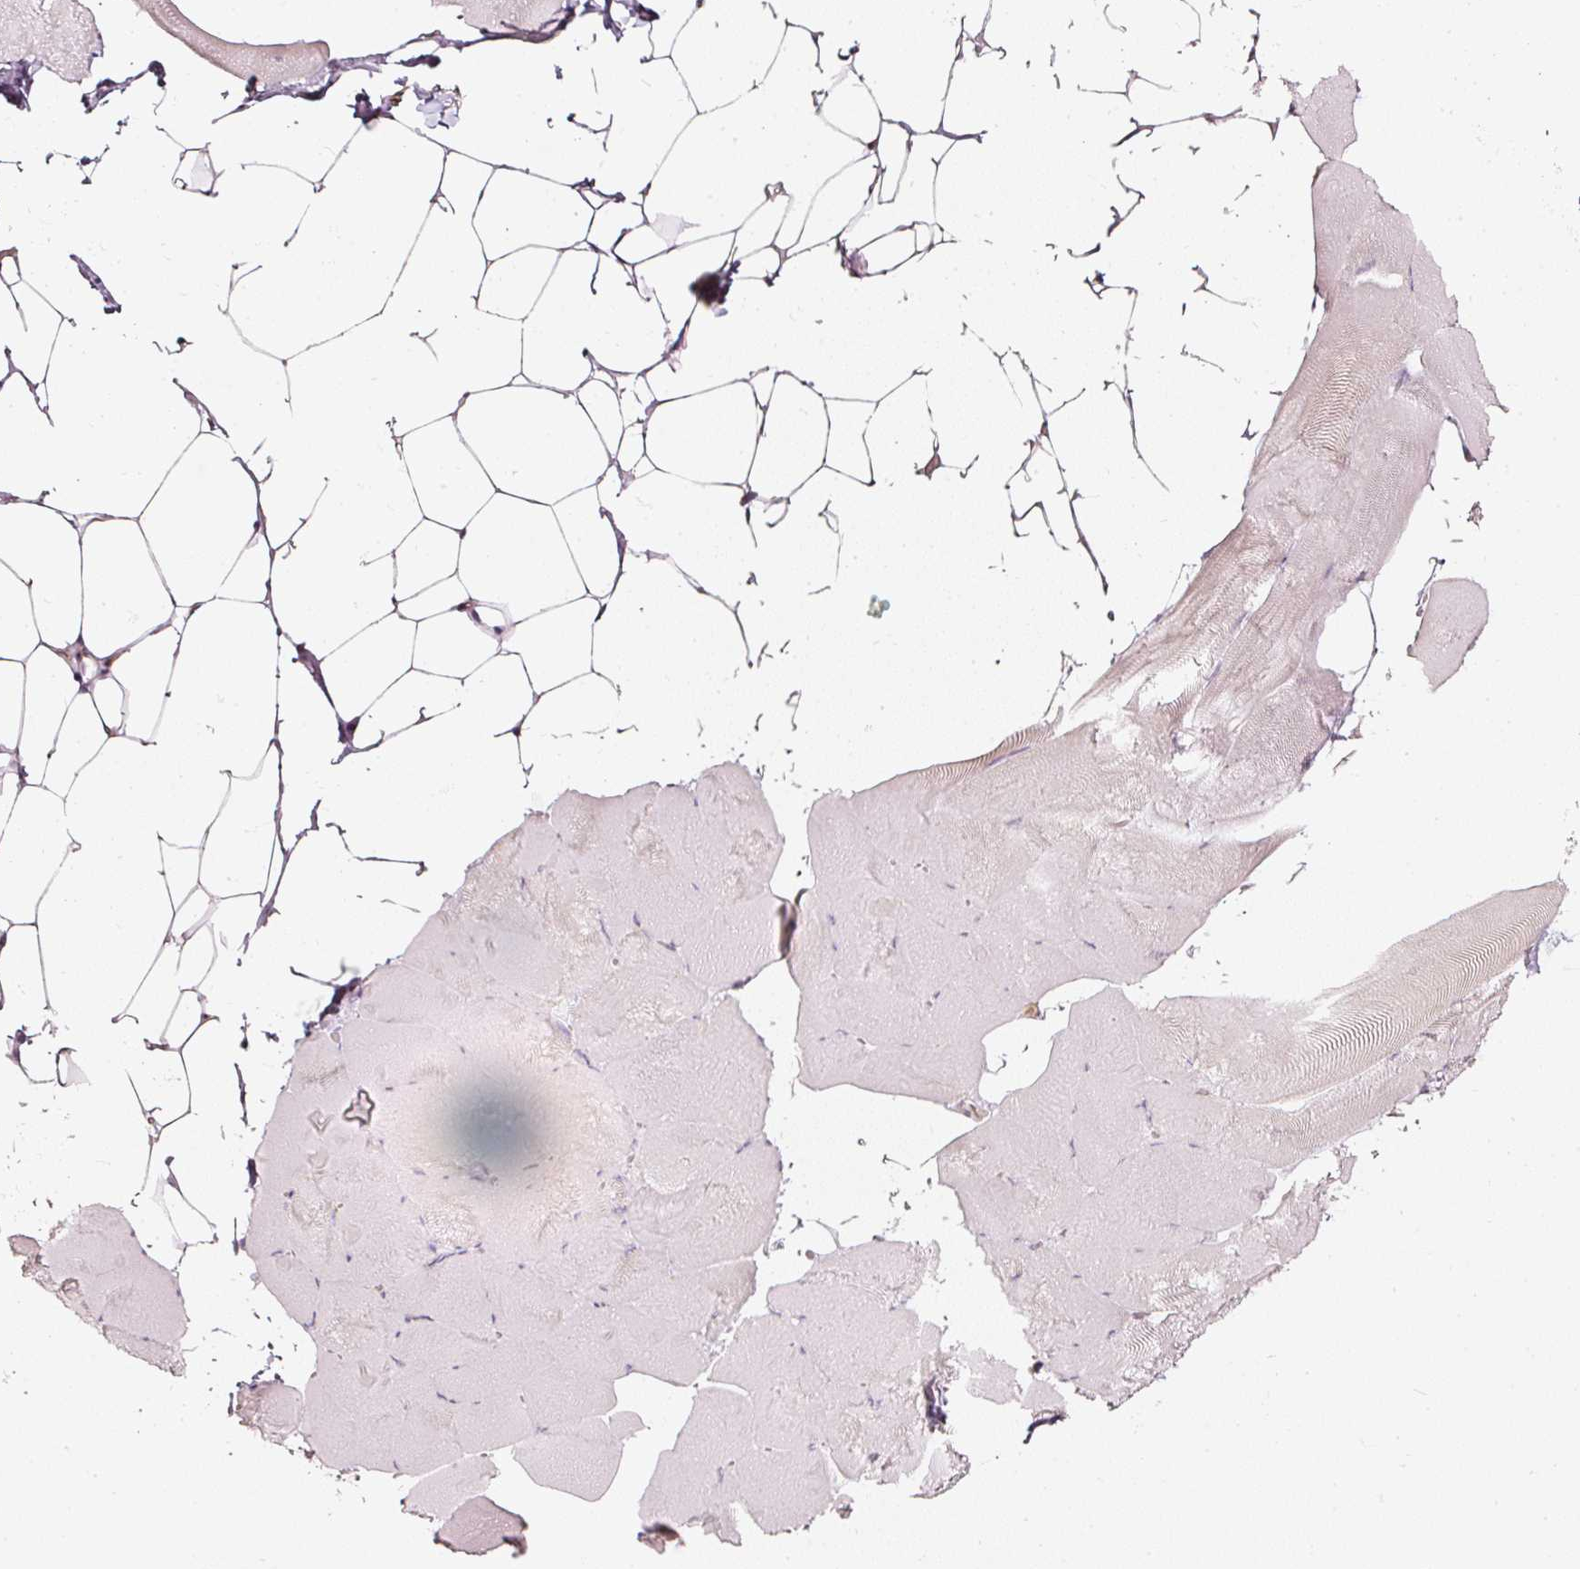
{"staining": {"intensity": "negative", "quantity": "none", "location": "none"}, "tissue": "skeletal muscle", "cell_type": "Myocytes", "image_type": "normal", "snomed": [{"axis": "morphology", "description": "Normal tissue, NOS"}, {"axis": "topography", "description": "Skeletal muscle"}], "caption": "A high-resolution image shows immunohistochemistry staining of benign skeletal muscle, which shows no significant staining in myocytes.", "gene": "DRD2", "patient": {"sex": "female", "age": 64}}